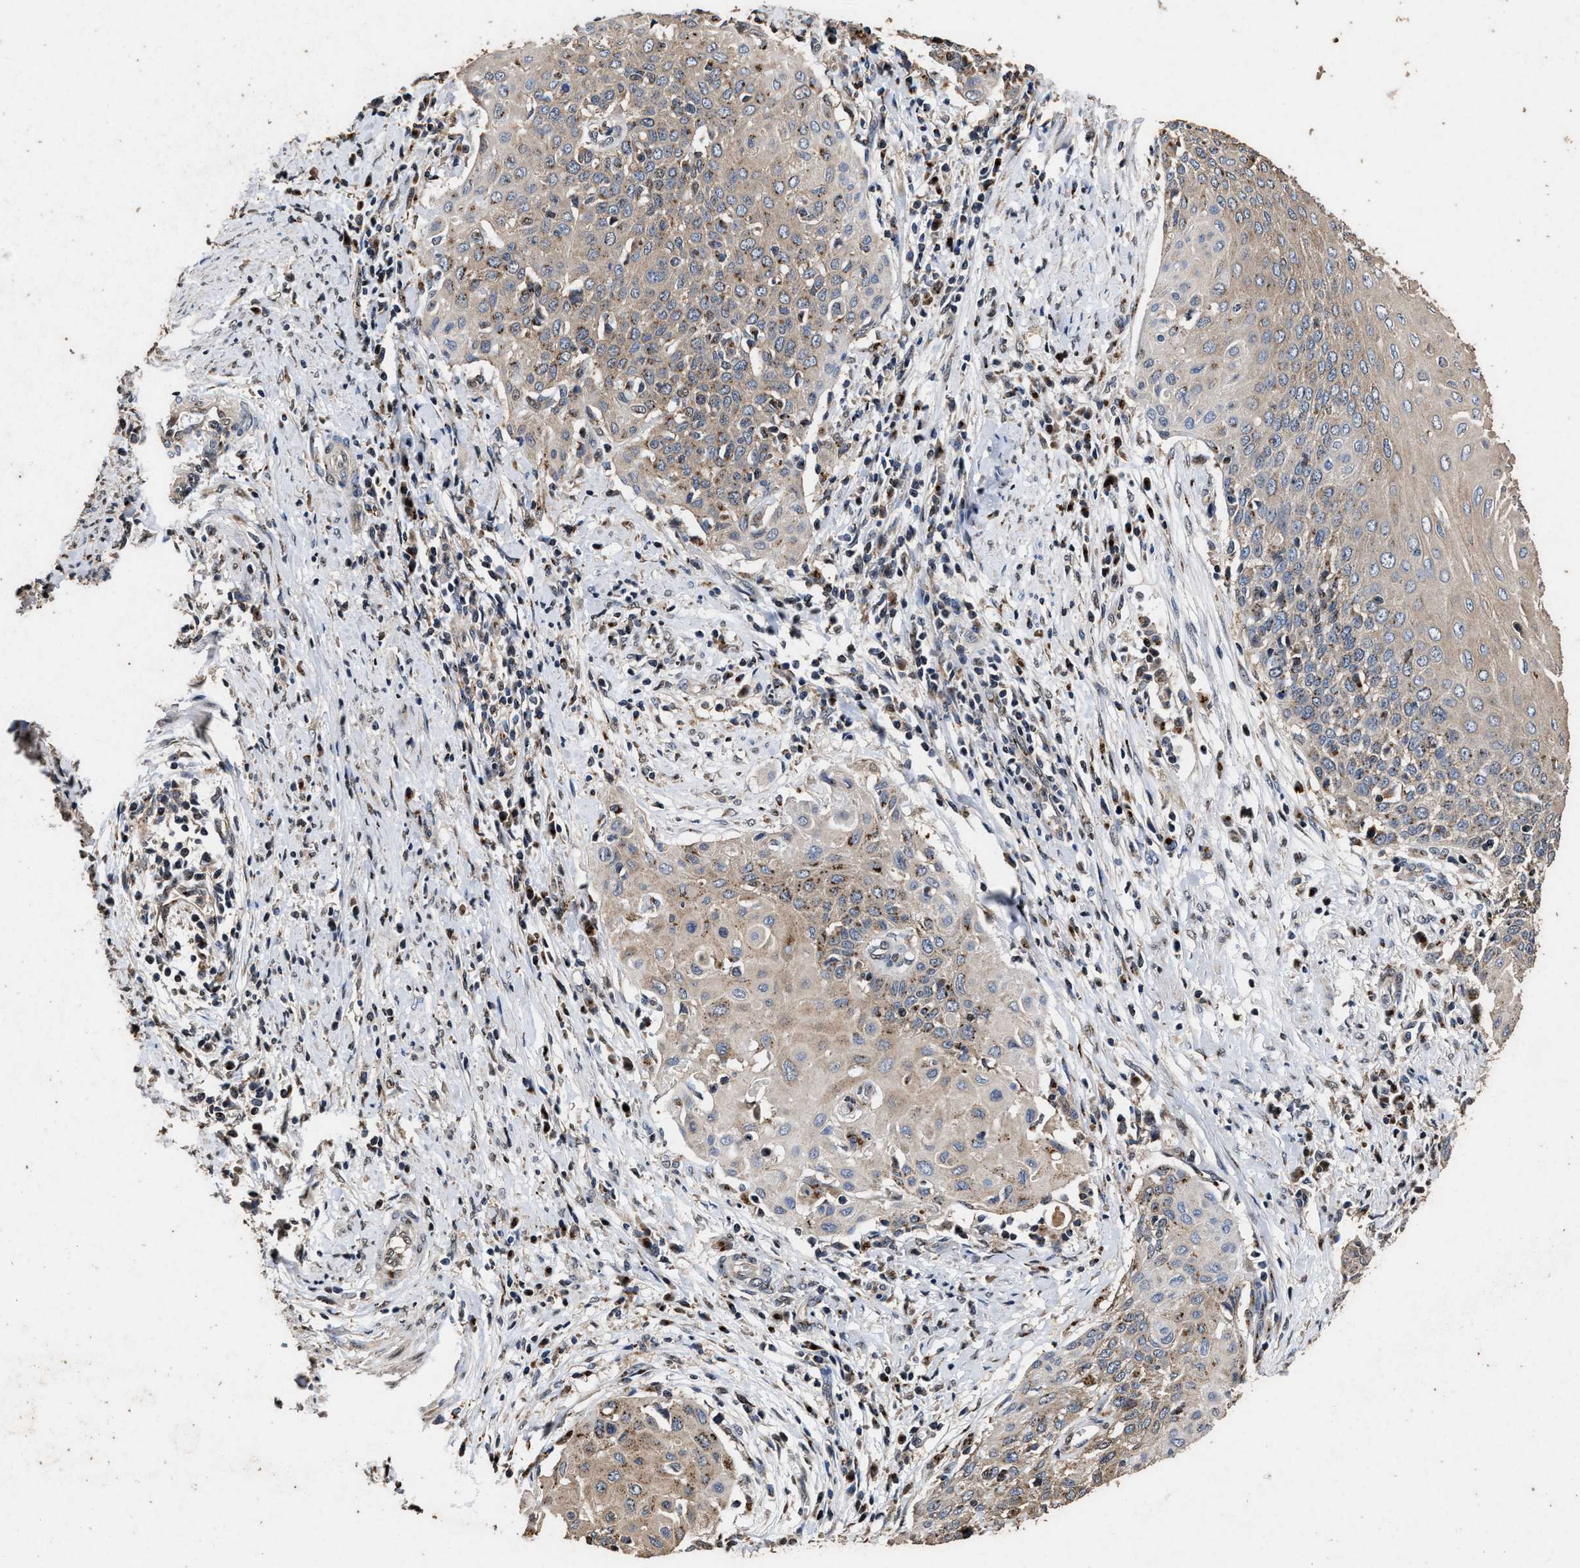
{"staining": {"intensity": "moderate", "quantity": "25%-75%", "location": "cytoplasmic/membranous"}, "tissue": "cervical cancer", "cell_type": "Tumor cells", "image_type": "cancer", "snomed": [{"axis": "morphology", "description": "Squamous cell carcinoma, NOS"}, {"axis": "topography", "description": "Cervix"}], "caption": "Cervical cancer (squamous cell carcinoma) stained with a brown dye demonstrates moderate cytoplasmic/membranous positive staining in about 25%-75% of tumor cells.", "gene": "TPST2", "patient": {"sex": "female", "age": 39}}